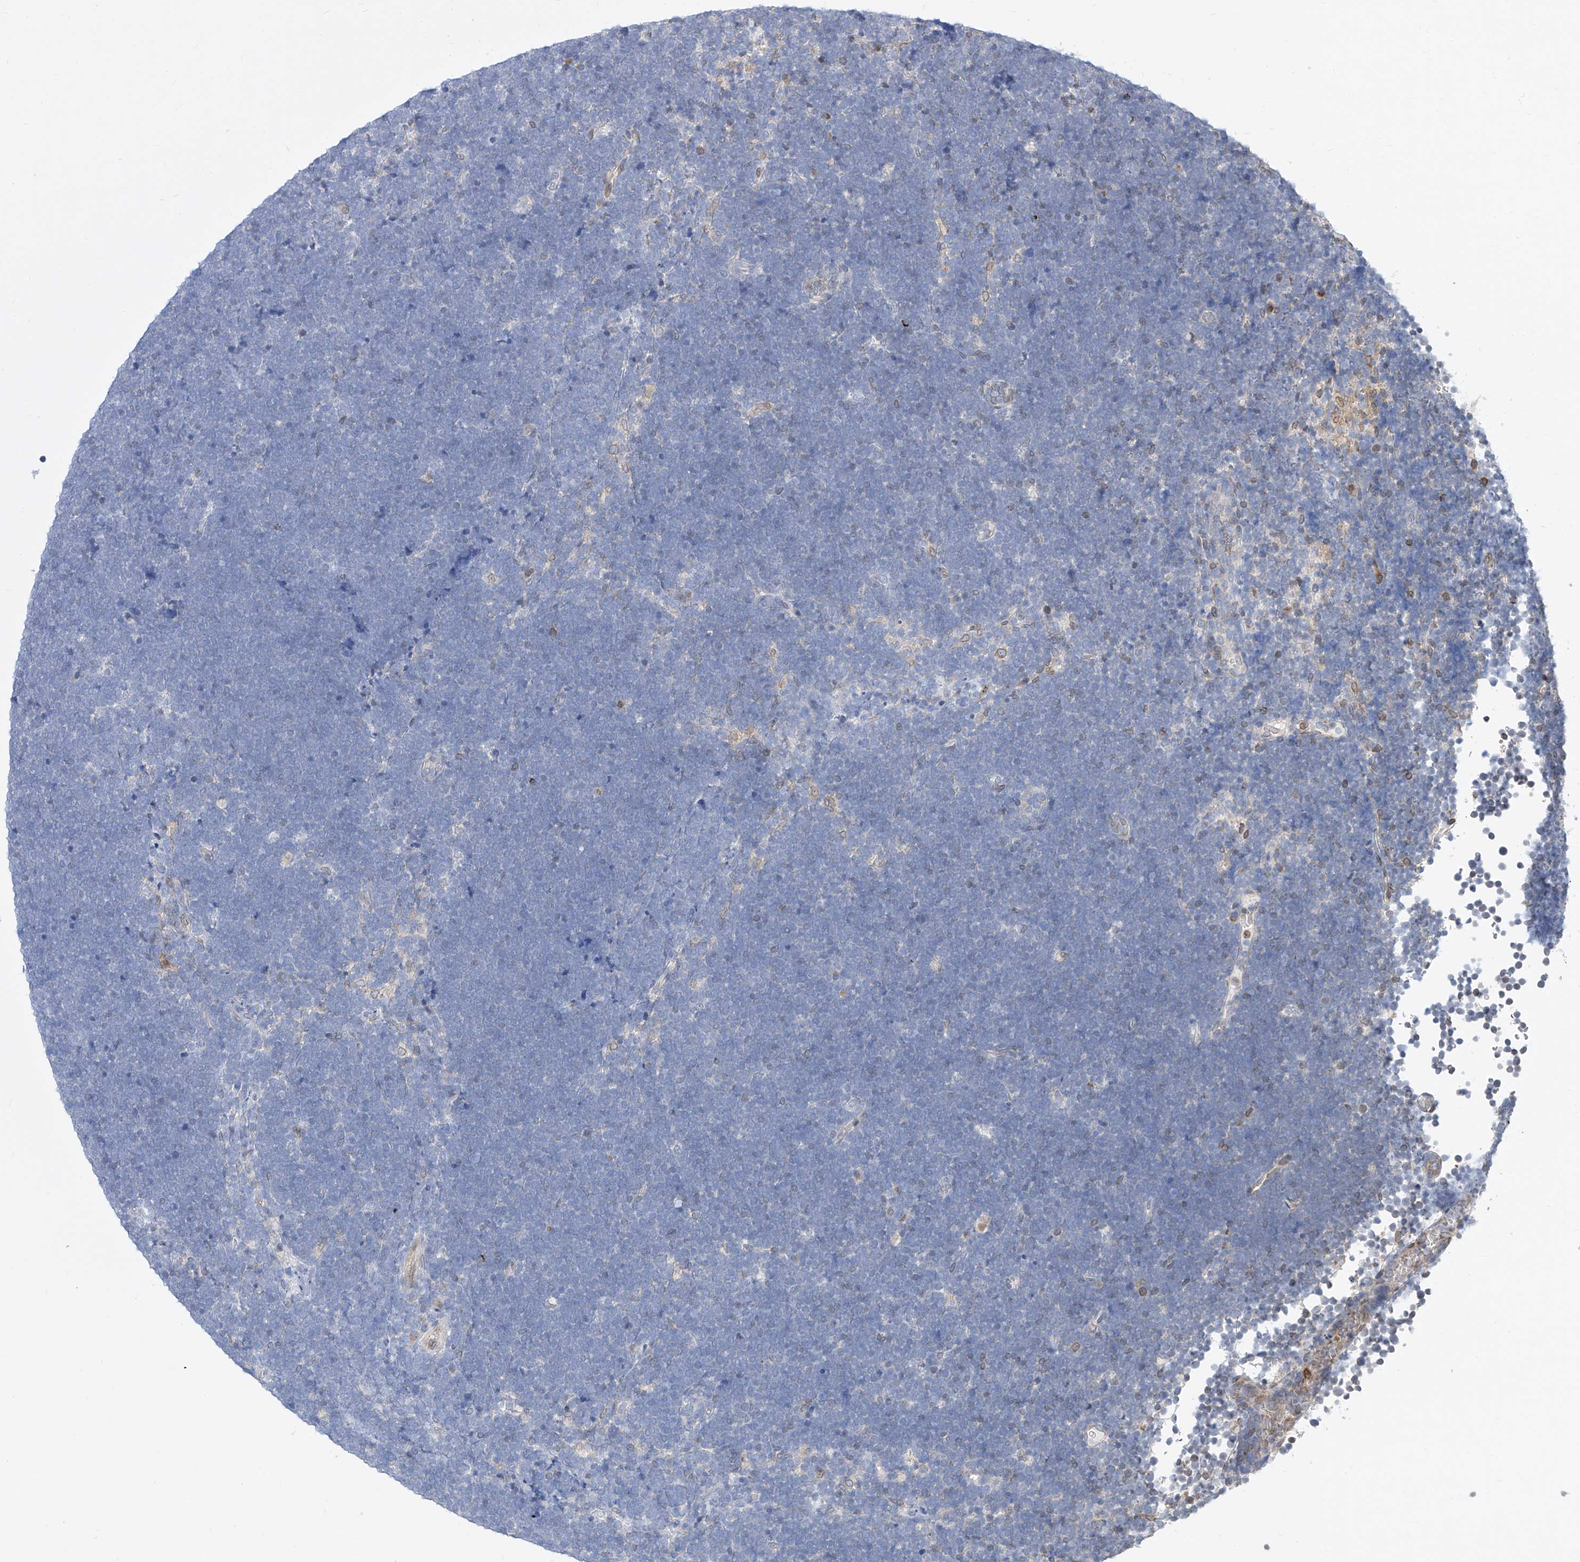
{"staining": {"intensity": "negative", "quantity": "none", "location": "none"}, "tissue": "lymphoma", "cell_type": "Tumor cells", "image_type": "cancer", "snomed": [{"axis": "morphology", "description": "Malignant lymphoma, non-Hodgkin's type, High grade"}, {"axis": "topography", "description": "Lymph node"}], "caption": "DAB (3,3'-diaminobenzidine) immunohistochemical staining of lymphoma exhibits no significant staining in tumor cells.", "gene": "MX2", "patient": {"sex": "male", "age": 13}}